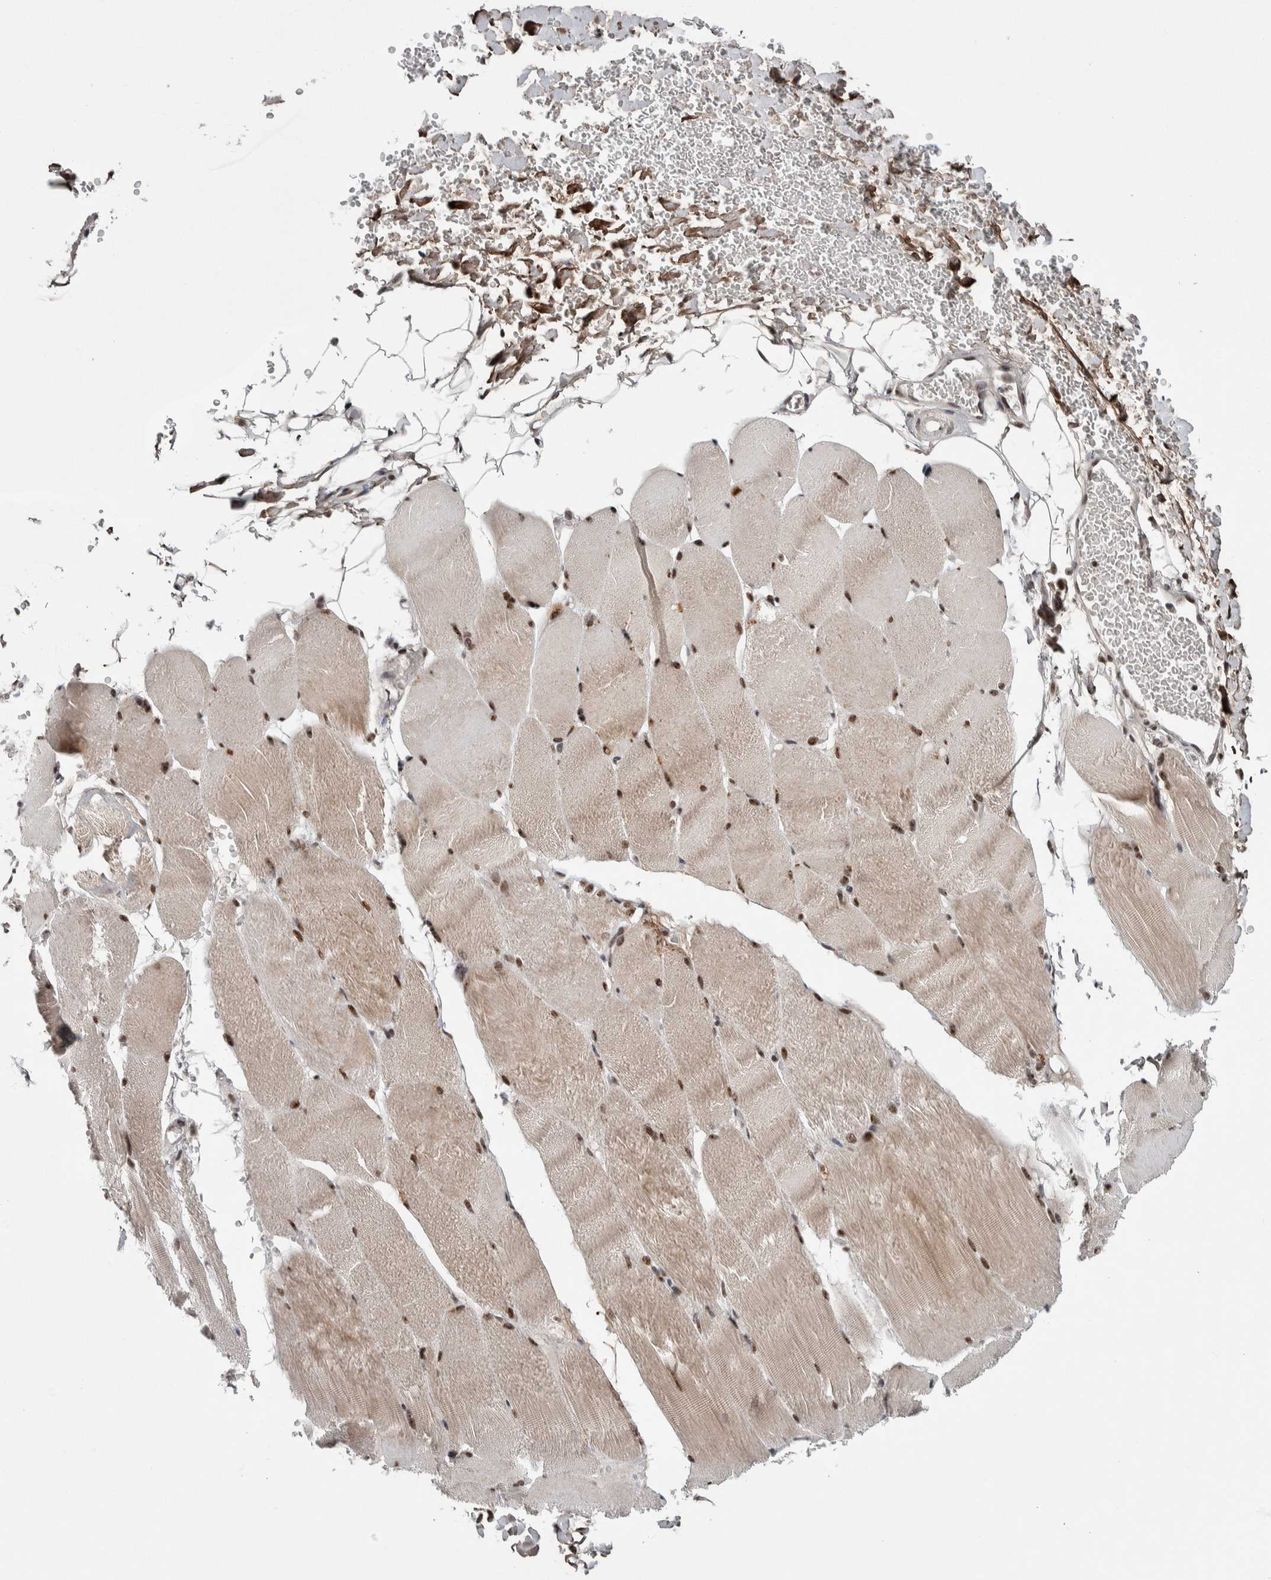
{"staining": {"intensity": "moderate", "quantity": "25%-75%", "location": "nuclear"}, "tissue": "skeletal muscle", "cell_type": "Myocytes", "image_type": "normal", "snomed": [{"axis": "morphology", "description": "Normal tissue, NOS"}, {"axis": "topography", "description": "Skin"}, {"axis": "topography", "description": "Skeletal muscle"}], "caption": "Skeletal muscle stained with IHC displays moderate nuclear positivity in approximately 25%-75% of myocytes.", "gene": "ASPN", "patient": {"sex": "male", "age": 83}}